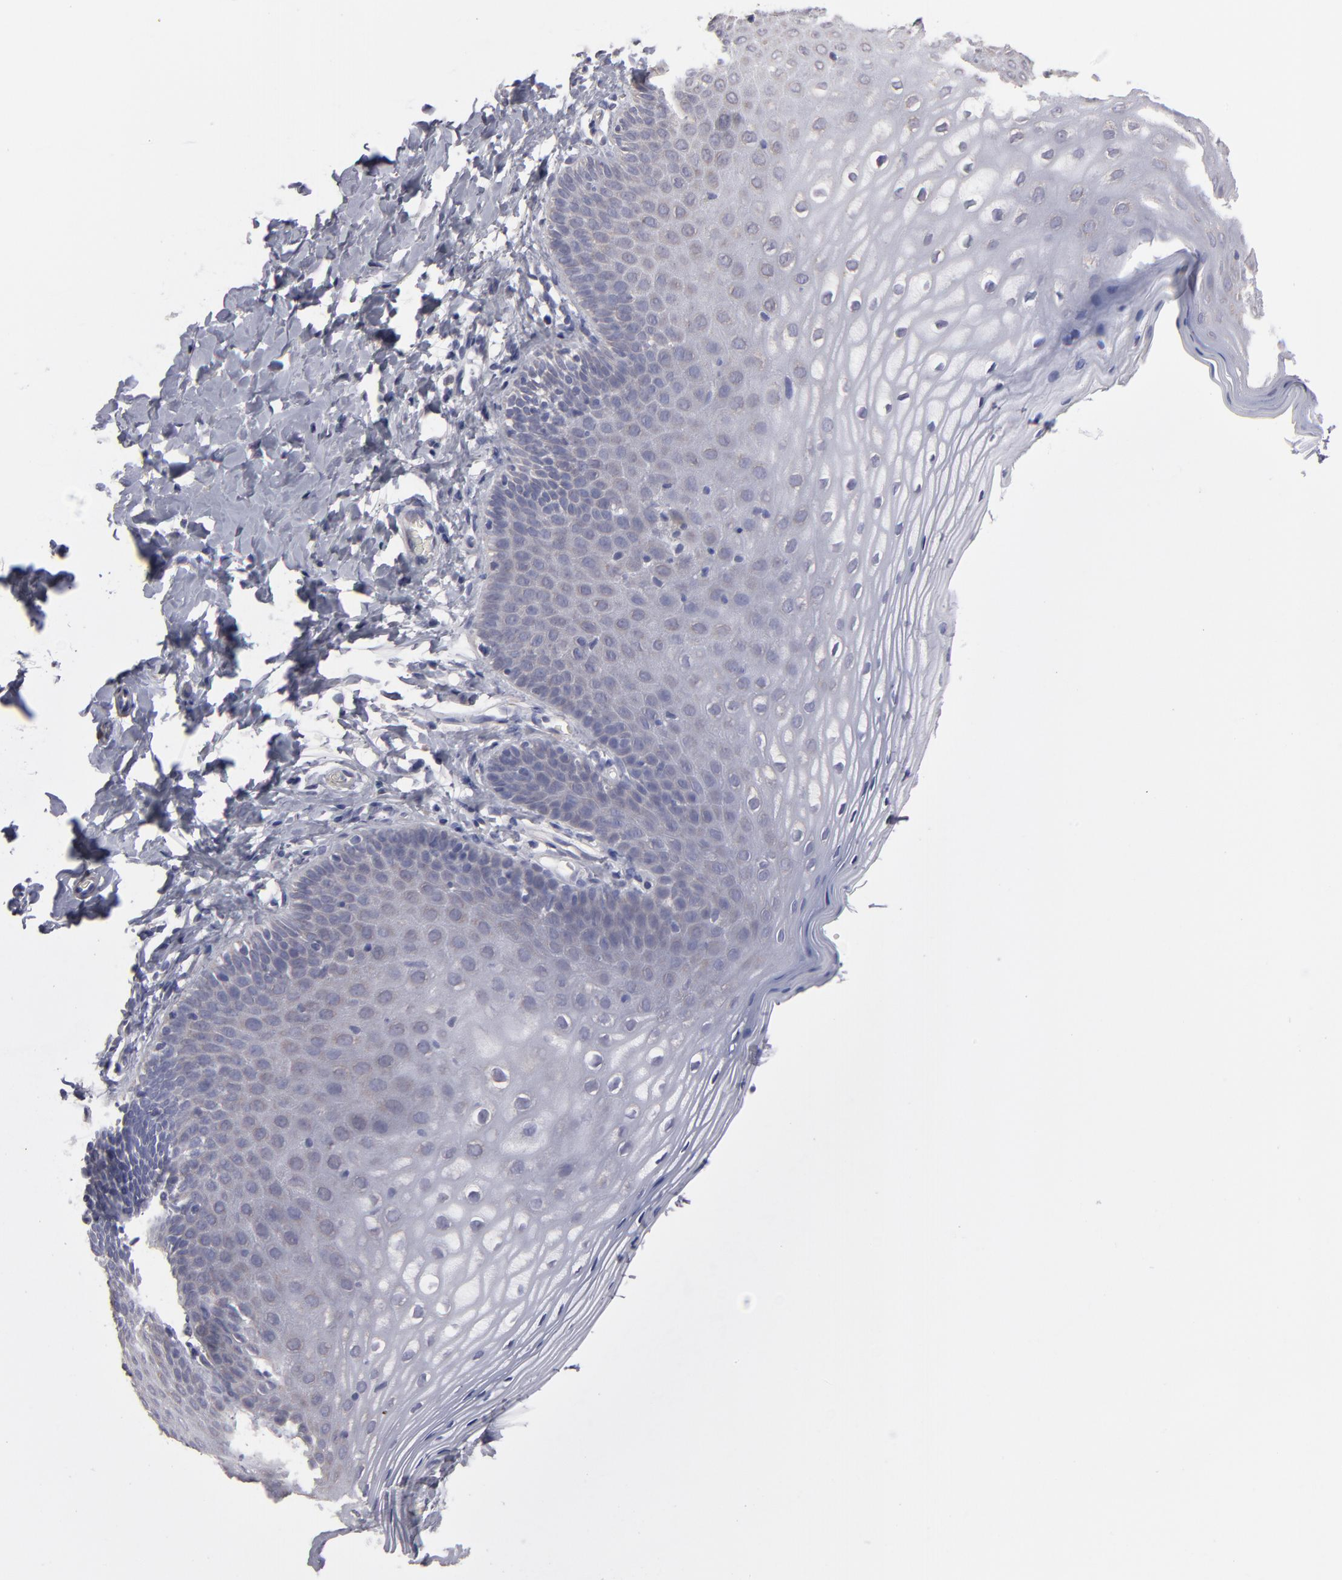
{"staining": {"intensity": "negative", "quantity": "none", "location": "none"}, "tissue": "vagina", "cell_type": "Squamous epithelial cells", "image_type": "normal", "snomed": [{"axis": "morphology", "description": "Normal tissue, NOS"}, {"axis": "topography", "description": "Vagina"}], "caption": "Immunohistochemistry image of normal vagina: human vagina stained with DAB exhibits no significant protein staining in squamous epithelial cells. (DAB immunohistochemistry with hematoxylin counter stain).", "gene": "SLMAP", "patient": {"sex": "female", "age": 55}}